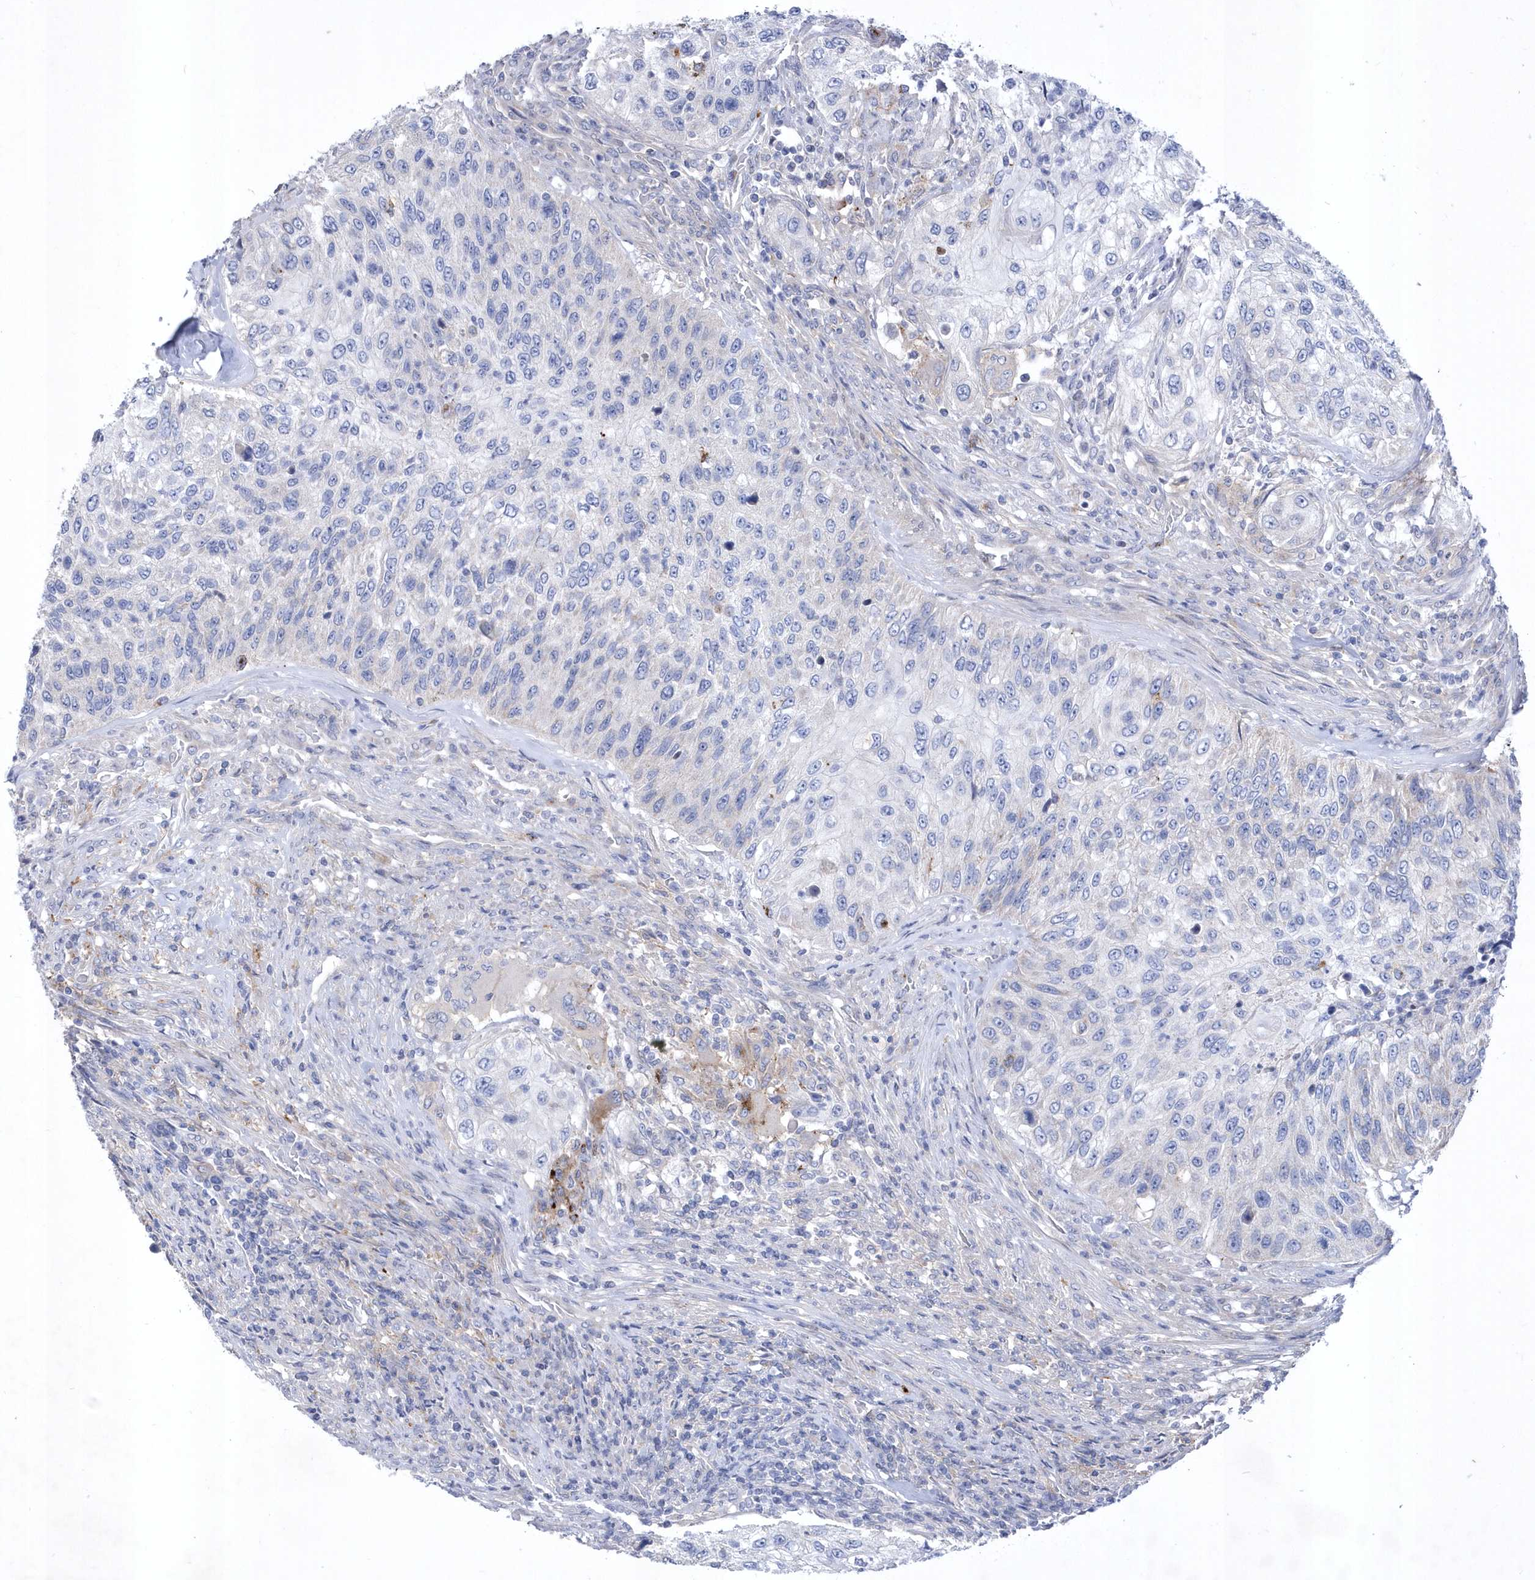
{"staining": {"intensity": "negative", "quantity": "none", "location": "none"}, "tissue": "urothelial cancer", "cell_type": "Tumor cells", "image_type": "cancer", "snomed": [{"axis": "morphology", "description": "Urothelial carcinoma, High grade"}, {"axis": "topography", "description": "Urinary bladder"}], "caption": "Immunohistochemistry (IHC) of human high-grade urothelial carcinoma demonstrates no positivity in tumor cells.", "gene": "LONRF2", "patient": {"sex": "female", "age": 60}}